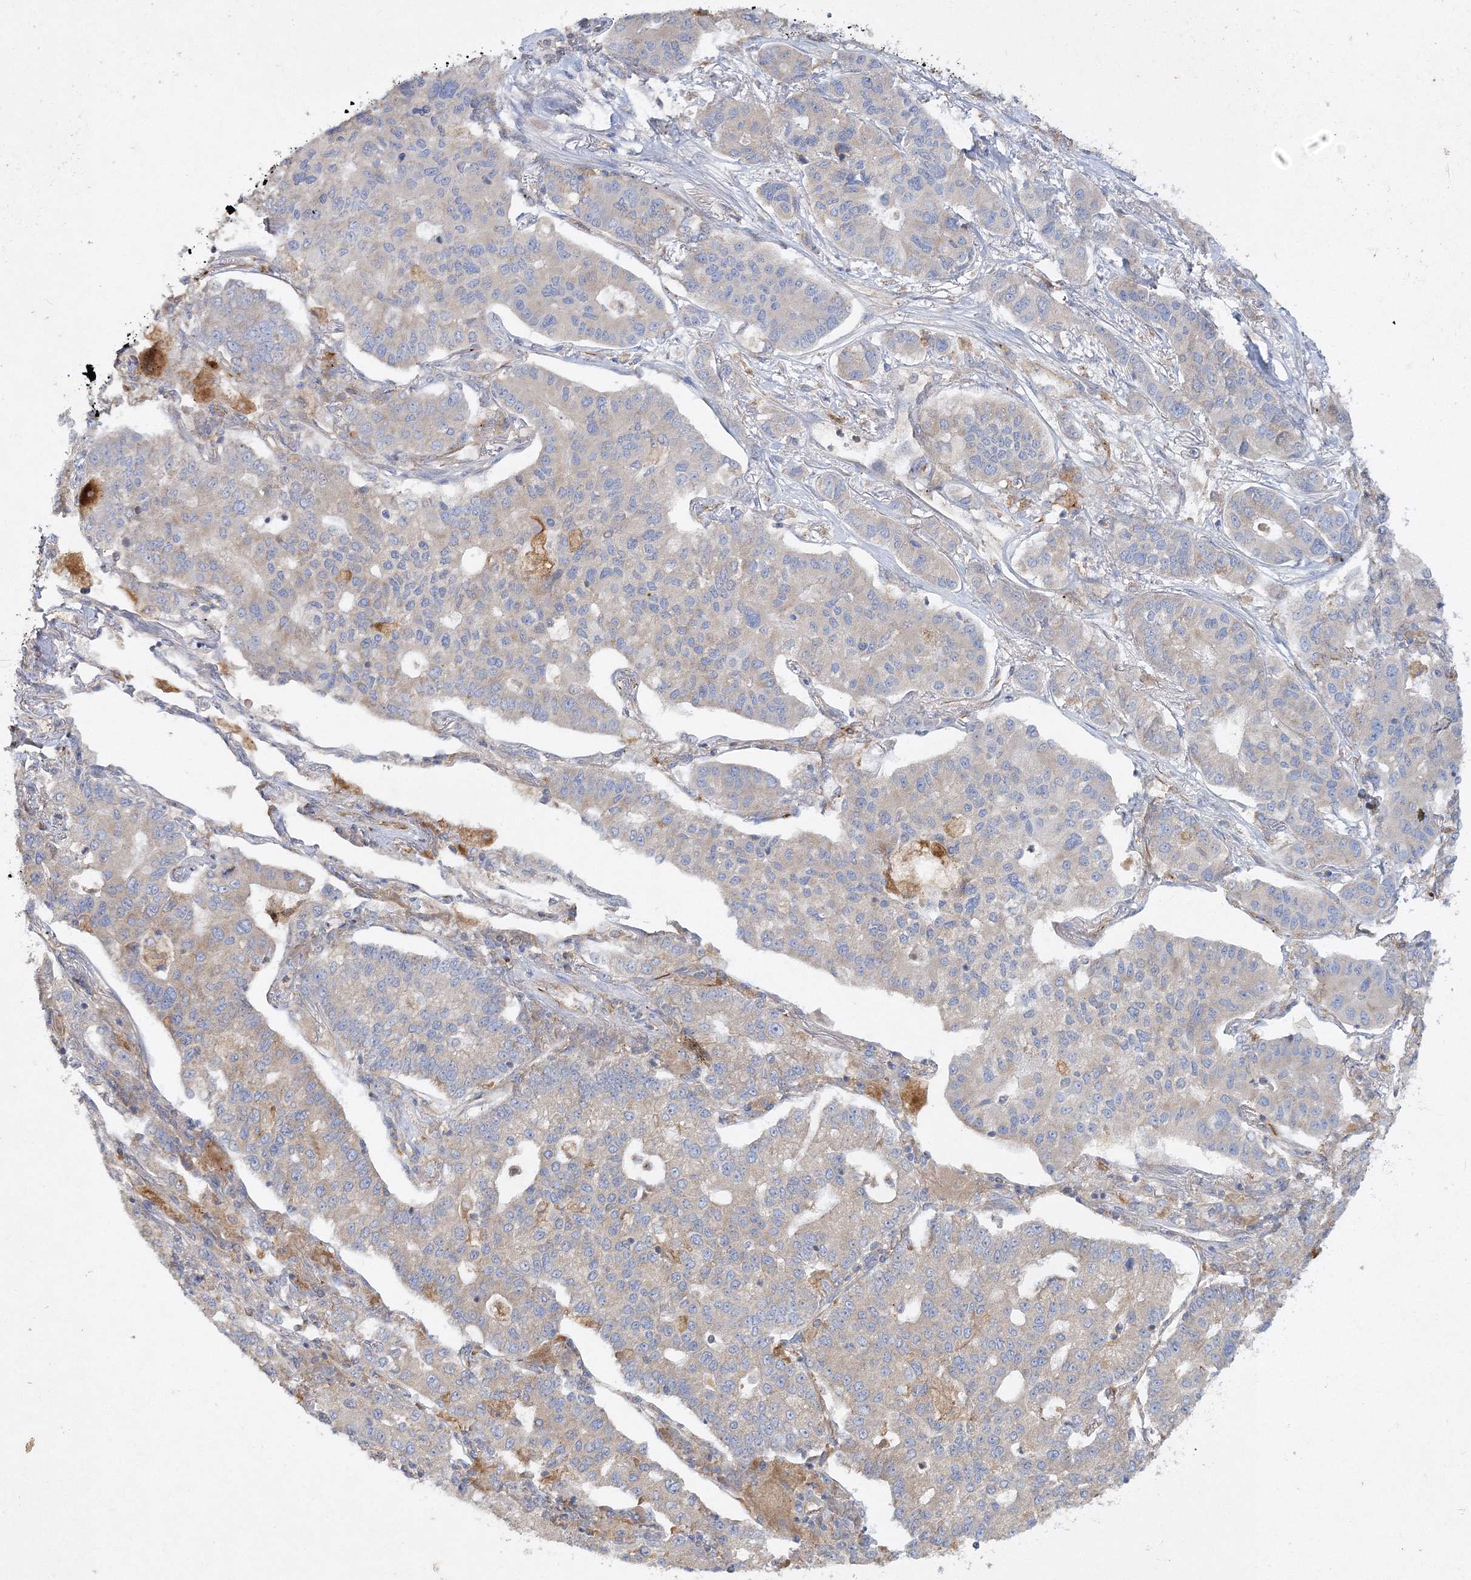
{"staining": {"intensity": "negative", "quantity": "none", "location": "none"}, "tissue": "lung cancer", "cell_type": "Tumor cells", "image_type": "cancer", "snomed": [{"axis": "morphology", "description": "Adenocarcinoma, NOS"}, {"axis": "topography", "description": "Lung"}], "caption": "The histopathology image demonstrates no staining of tumor cells in lung cancer.", "gene": "WDR37", "patient": {"sex": "male", "age": 49}}